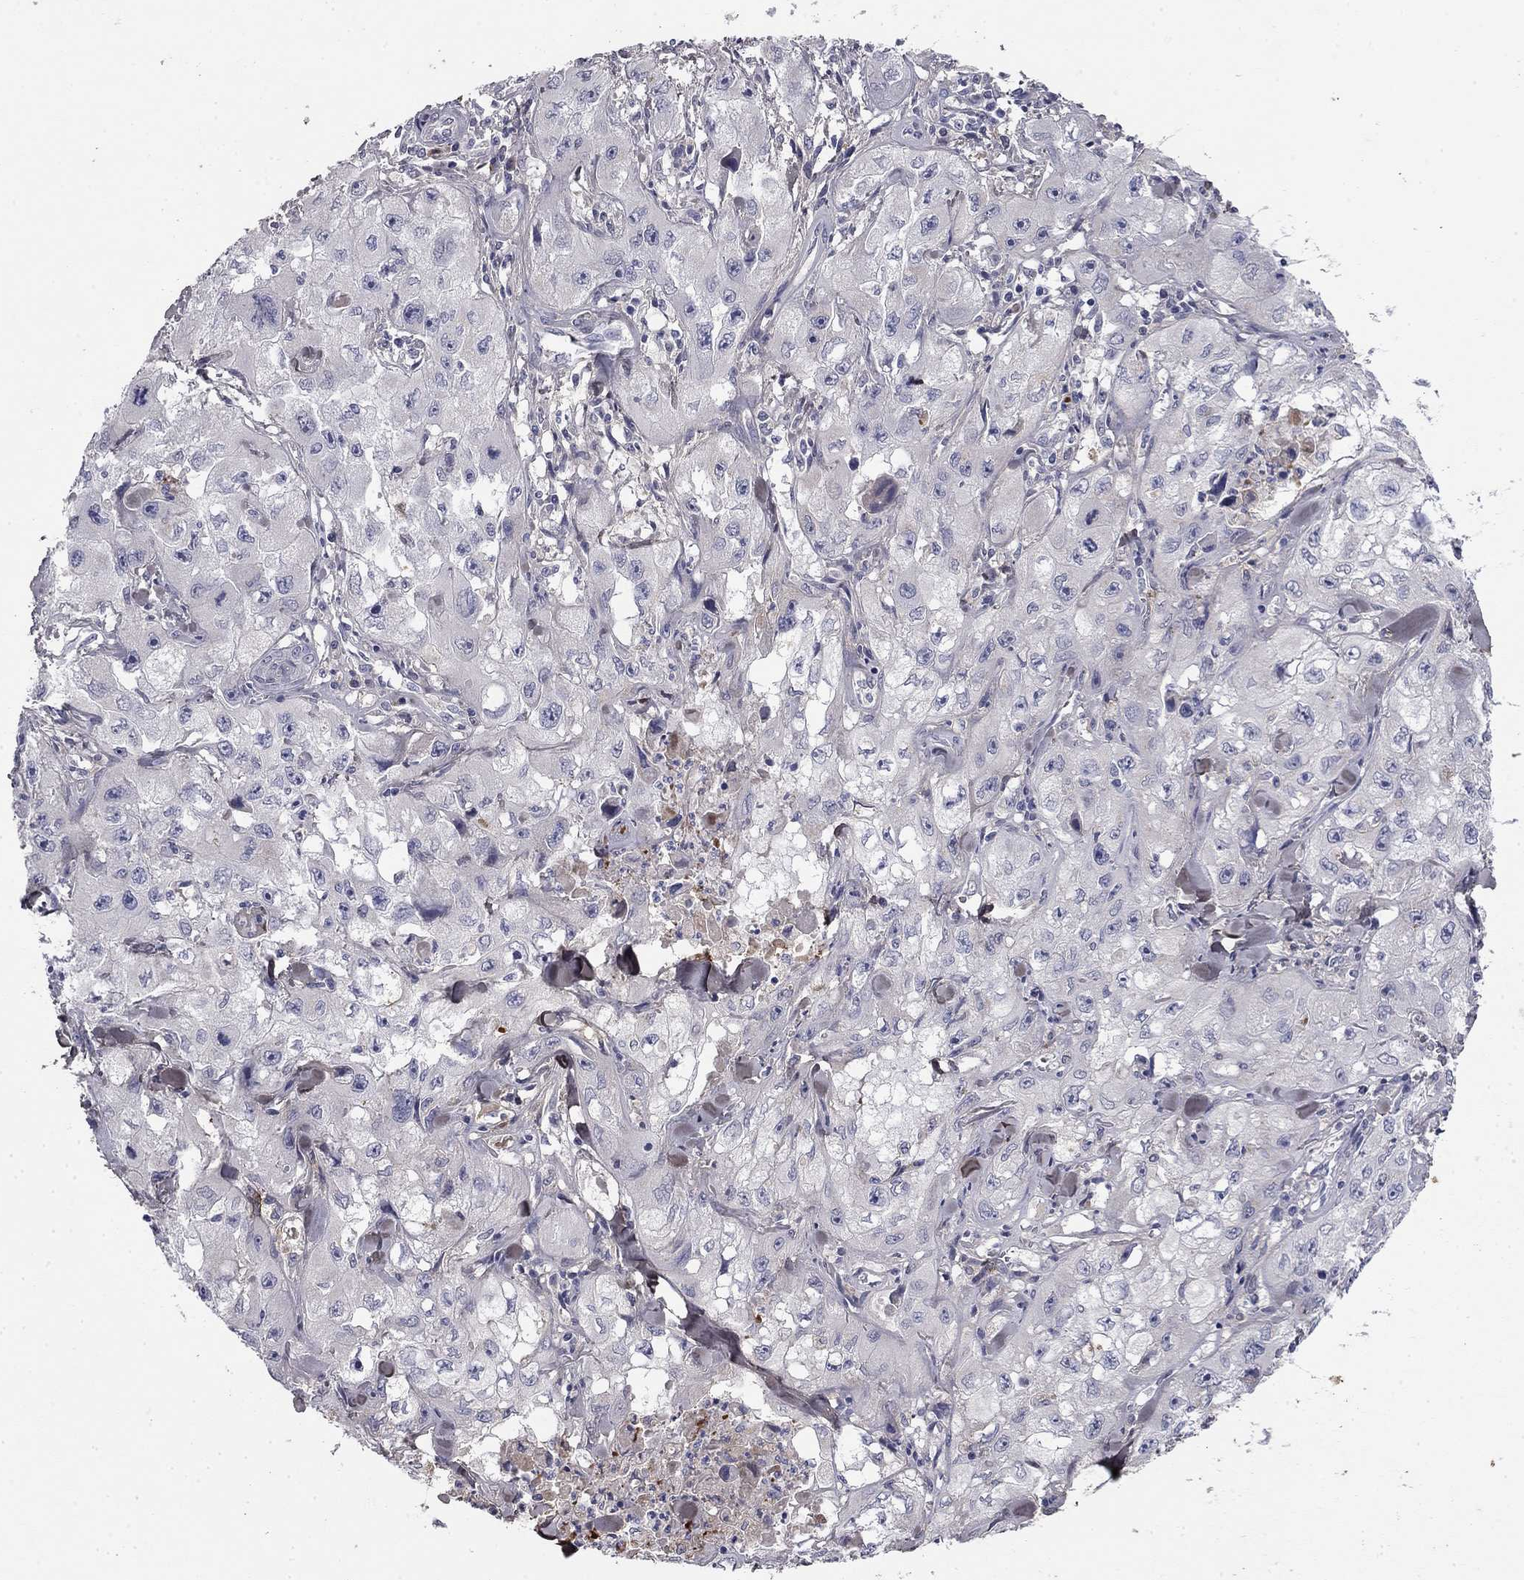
{"staining": {"intensity": "negative", "quantity": "none", "location": "none"}, "tissue": "skin cancer", "cell_type": "Tumor cells", "image_type": "cancer", "snomed": [{"axis": "morphology", "description": "Squamous cell carcinoma, NOS"}, {"axis": "topography", "description": "Skin"}, {"axis": "topography", "description": "Subcutis"}], "caption": "Tumor cells are negative for brown protein staining in skin cancer.", "gene": "COL2A1", "patient": {"sex": "male", "age": 73}}